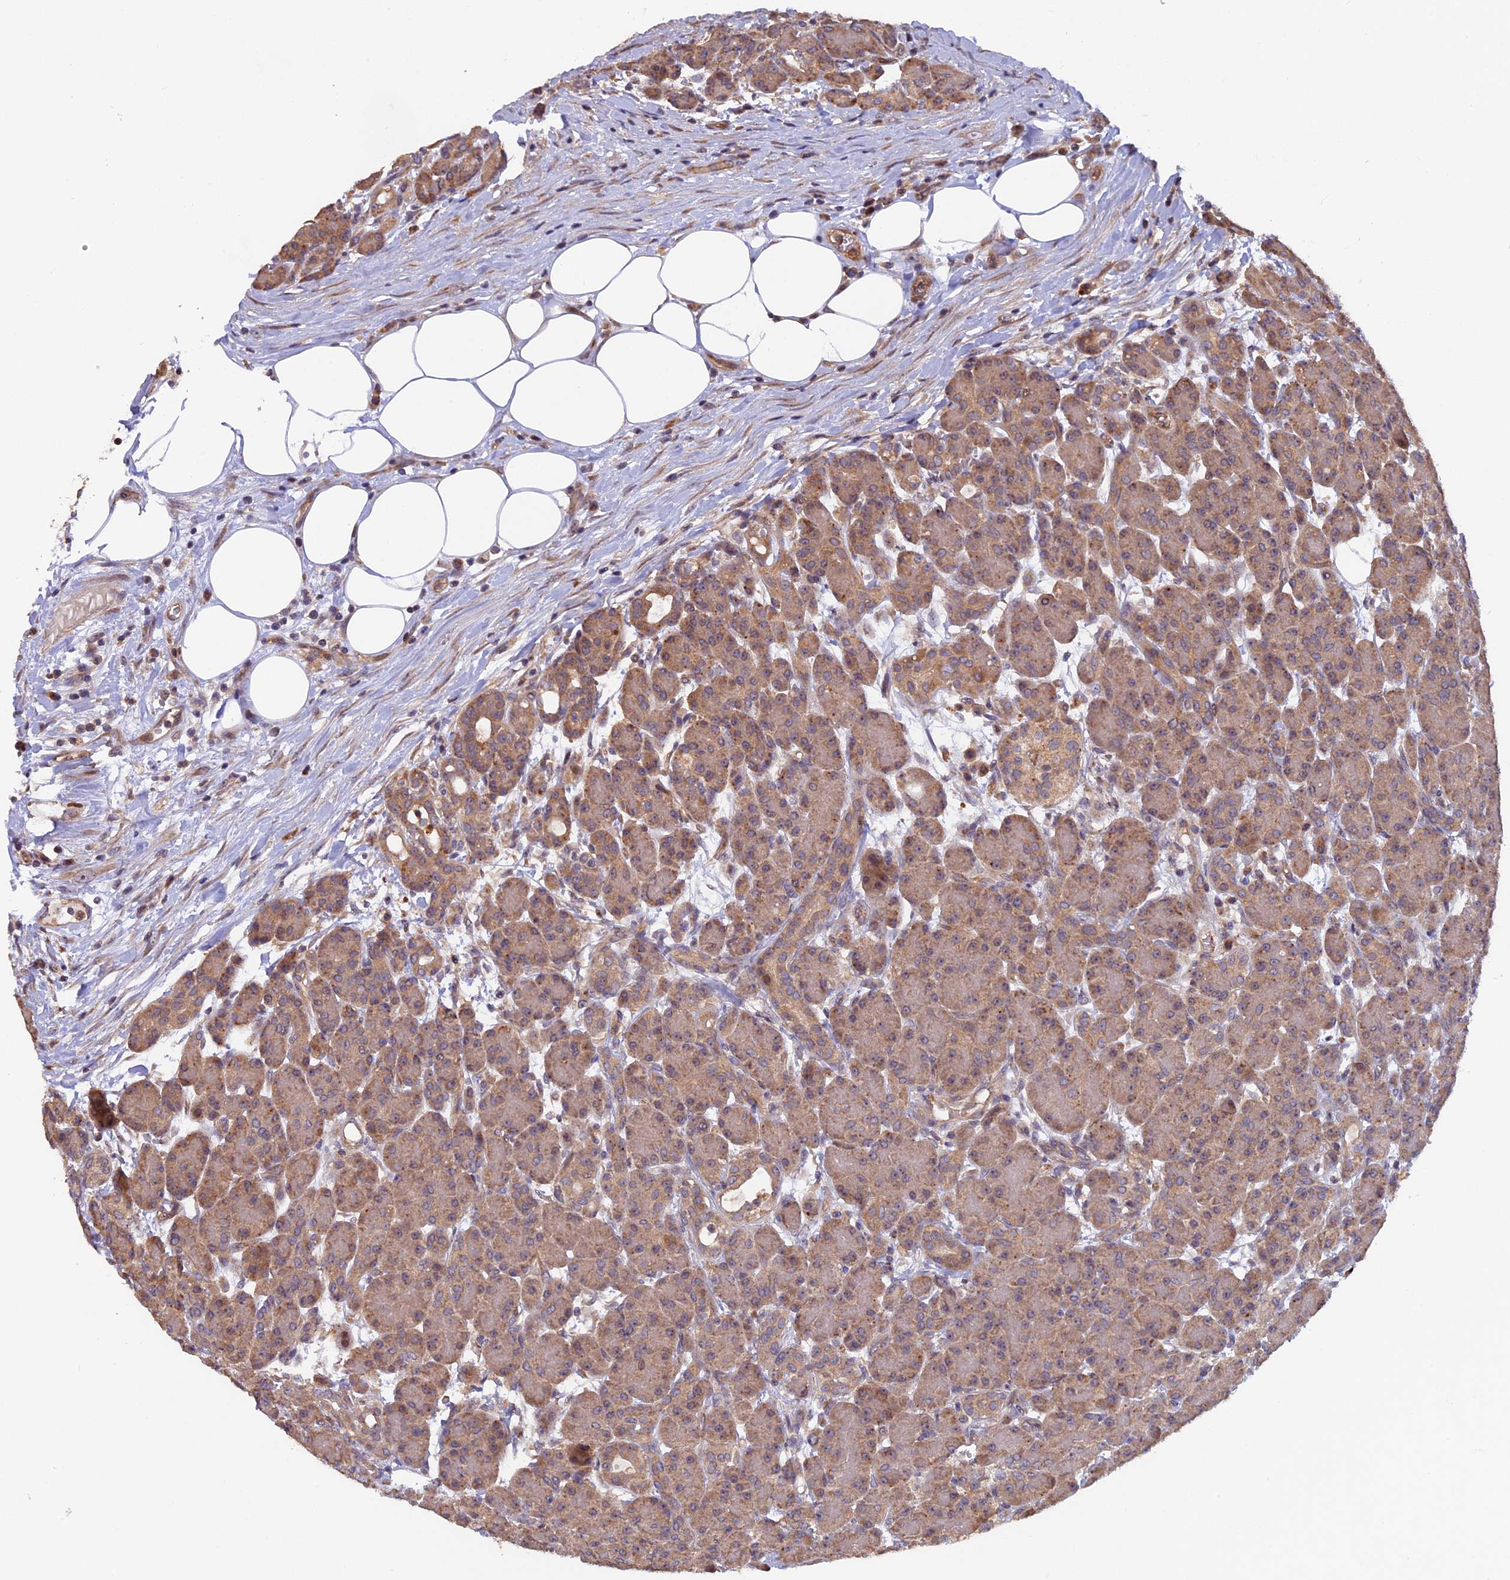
{"staining": {"intensity": "moderate", "quantity": ">75%", "location": "cytoplasmic/membranous"}, "tissue": "pancreas", "cell_type": "Exocrine glandular cells", "image_type": "normal", "snomed": [{"axis": "morphology", "description": "Normal tissue, NOS"}, {"axis": "topography", "description": "Pancreas"}], "caption": "This is a histology image of IHC staining of benign pancreas, which shows moderate expression in the cytoplasmic/membranous of exocrine glandular cells.", "gene": "FERMT1", "patient": {"sex": "male", "age": 63}}